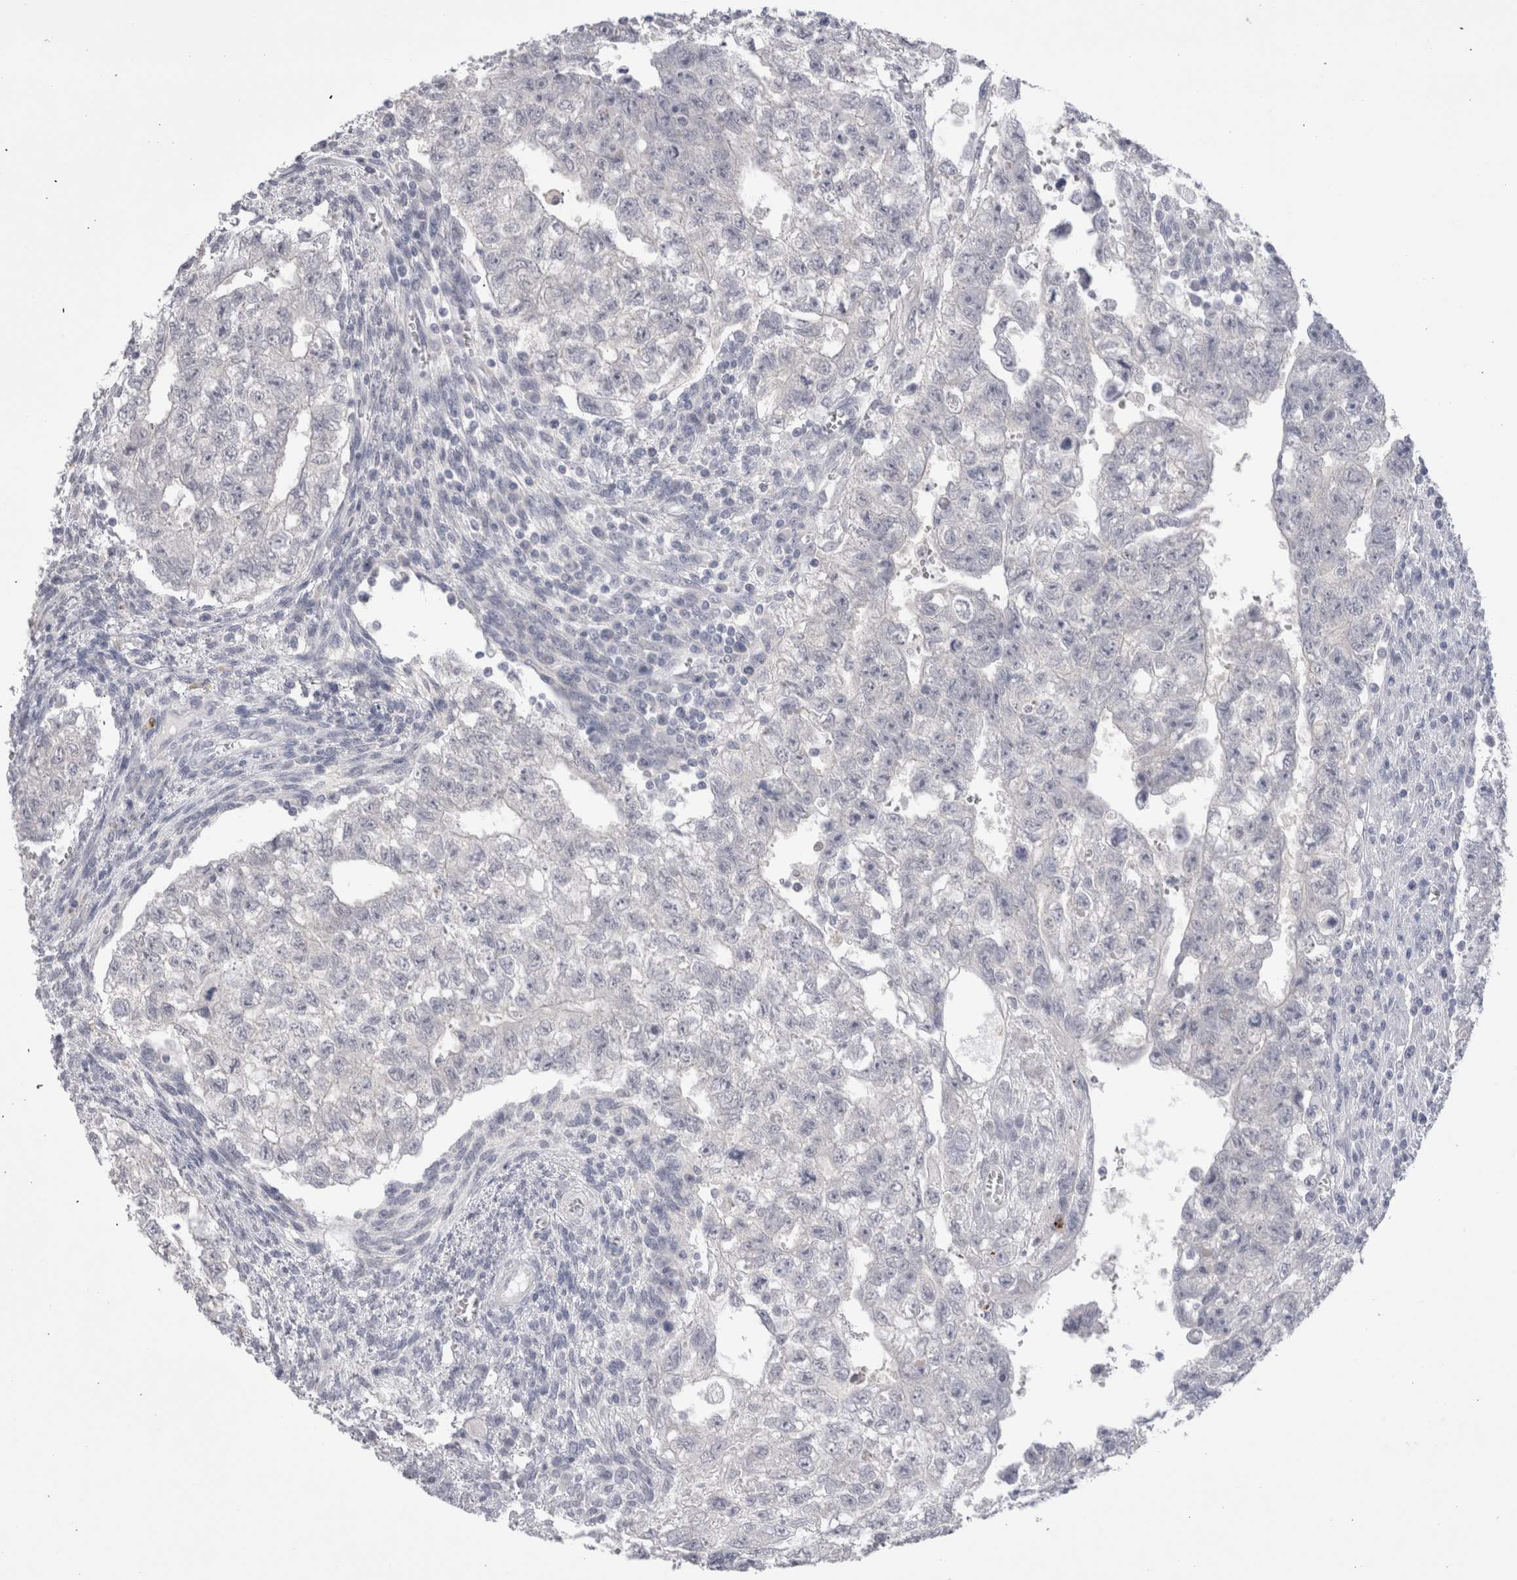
{"staining": {"intensity": "negative", "quantity": "none", "location": "none"}, "tissue": "testis cancer", "cell_type": "Tumor cells", "image_type": "cancer", "snomed": [{"axis": "morphology", "description": "Seminoma, NOS"}, {"axis": "morphology", "description": "Carcinoma, Embryonal, NOS"}, {"axis": "topography", "description": "Testis"}], "caption": "The immunohistochemistry image has no significant staining in tumor cells of testis cancer tissue.", "gene": "SUCNR1", "patient": {"sex": "male", "age": 38}}